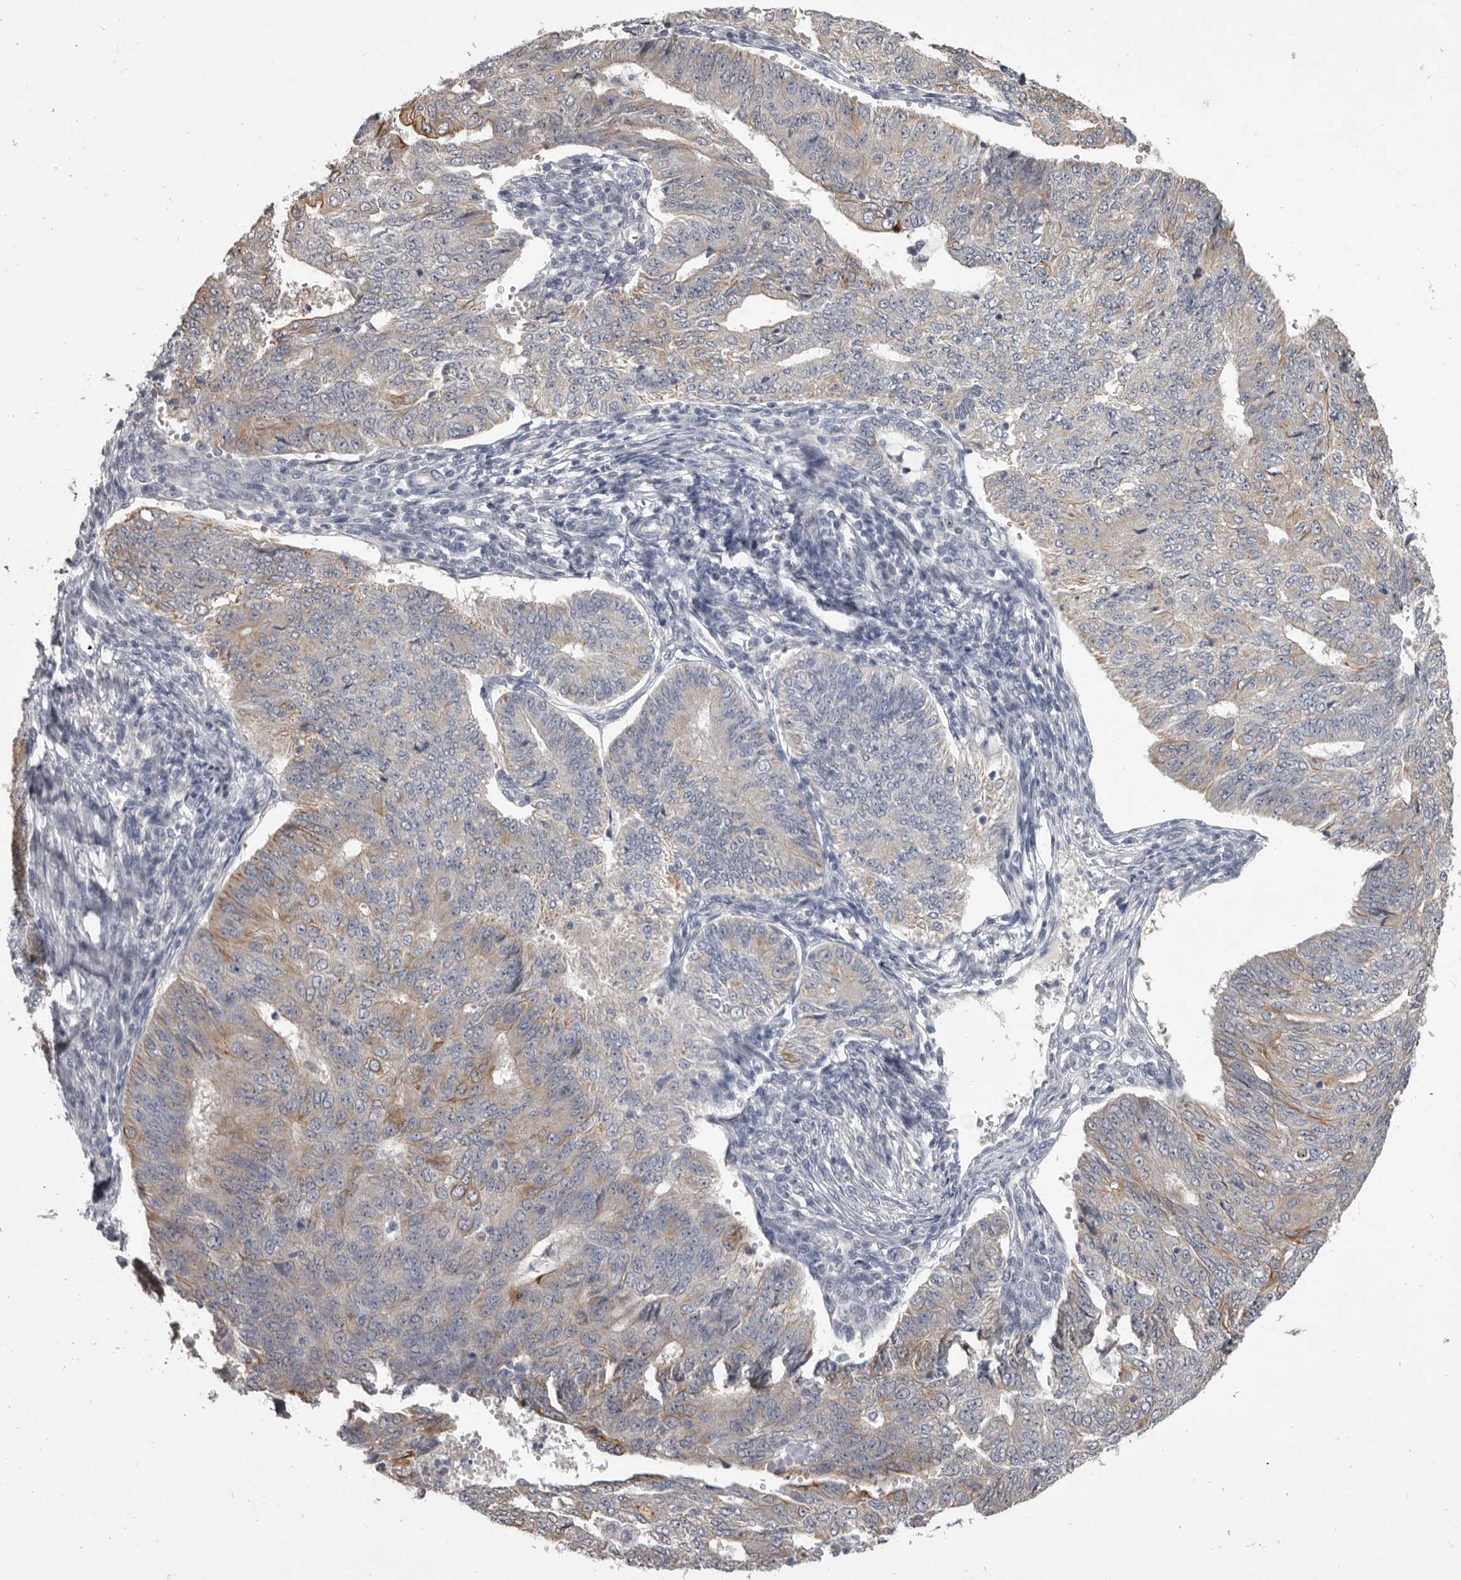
{"staining": {"intensity": "weak", "quantity": "<25%", "location": "cytoplasmic/membranous"}, "tissue": "endometrial cancer", "cell_type": "Tumor cells", "image_type": "cancer", "snomed": [{"axis": "morphology", "description": "Adenocarcinoma, NOS"}, {"axis": "topography", "description": "Endometrium"}], "caption": "This is an IHC histopathology image of adenocarcinoma (endometrial). There is no positivity in tumor cells.", "gene": "LPAR6", "patient": {"sex": "female", "age": 32}}